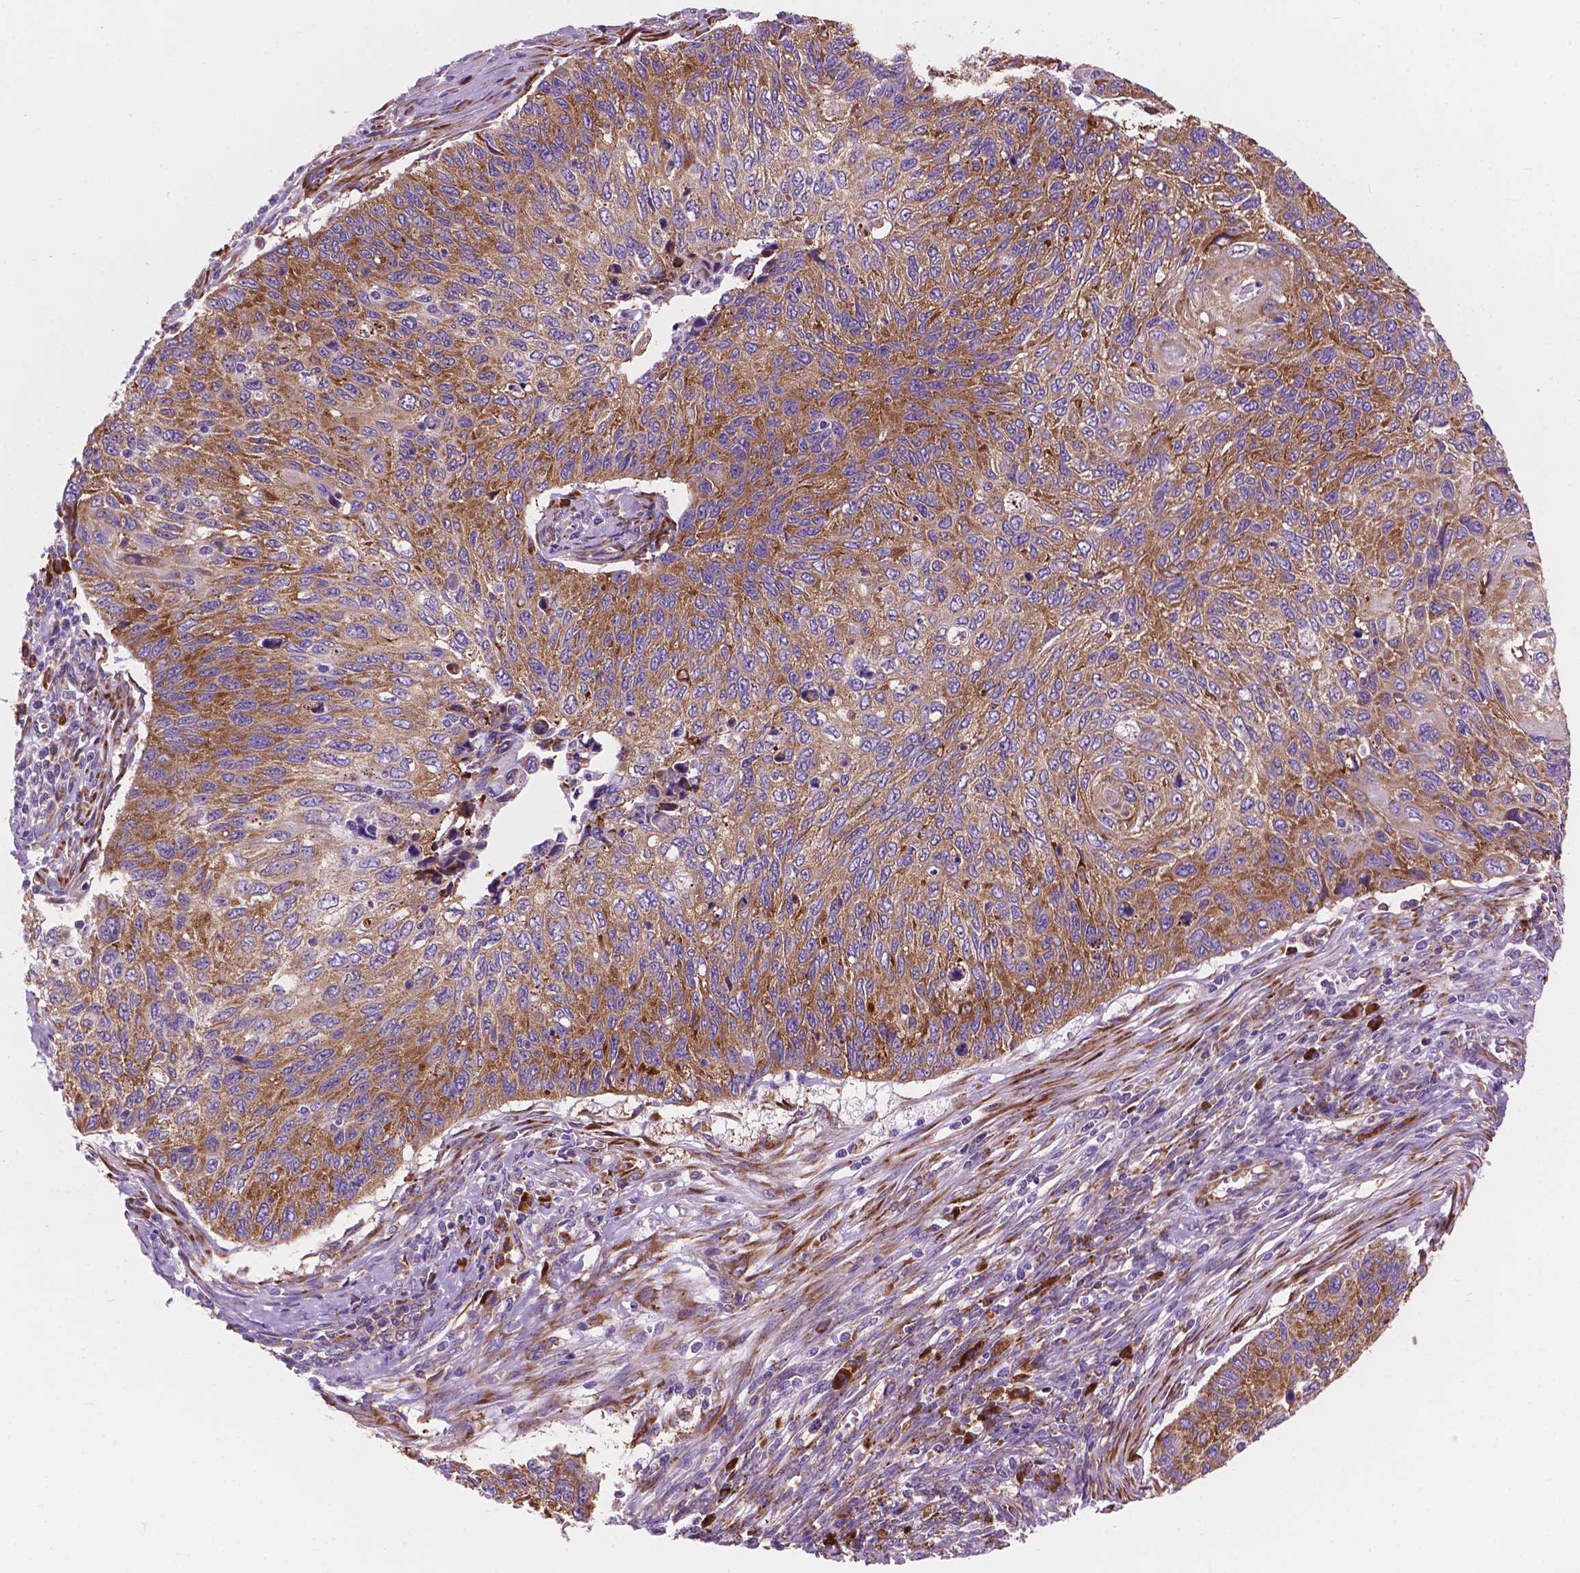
{"staining": {"intensity": "moderate", "quantity": ">75%", "location": "cytoplasmic/membranous"}, "tissue": "cervical cancer", "cell_type": "Tumor cells", "image_type": "cancer", "snomed": [{"axis": "morphology", "description": "Squamous cell carcinoma, NOS"}, {"axis": "topography", "description": "Cervix"}], "caption": "Immunohistochemical staining of cervical squamous cell carcinoma exhibits moderate cytoplasmic/membranous protein positivity in about >75% of tumor cells. (DAB IHC with brightfield microscopy, high magnification).", "gene": "RPL37A", "patient": {"sex": "female", "age": 70}}